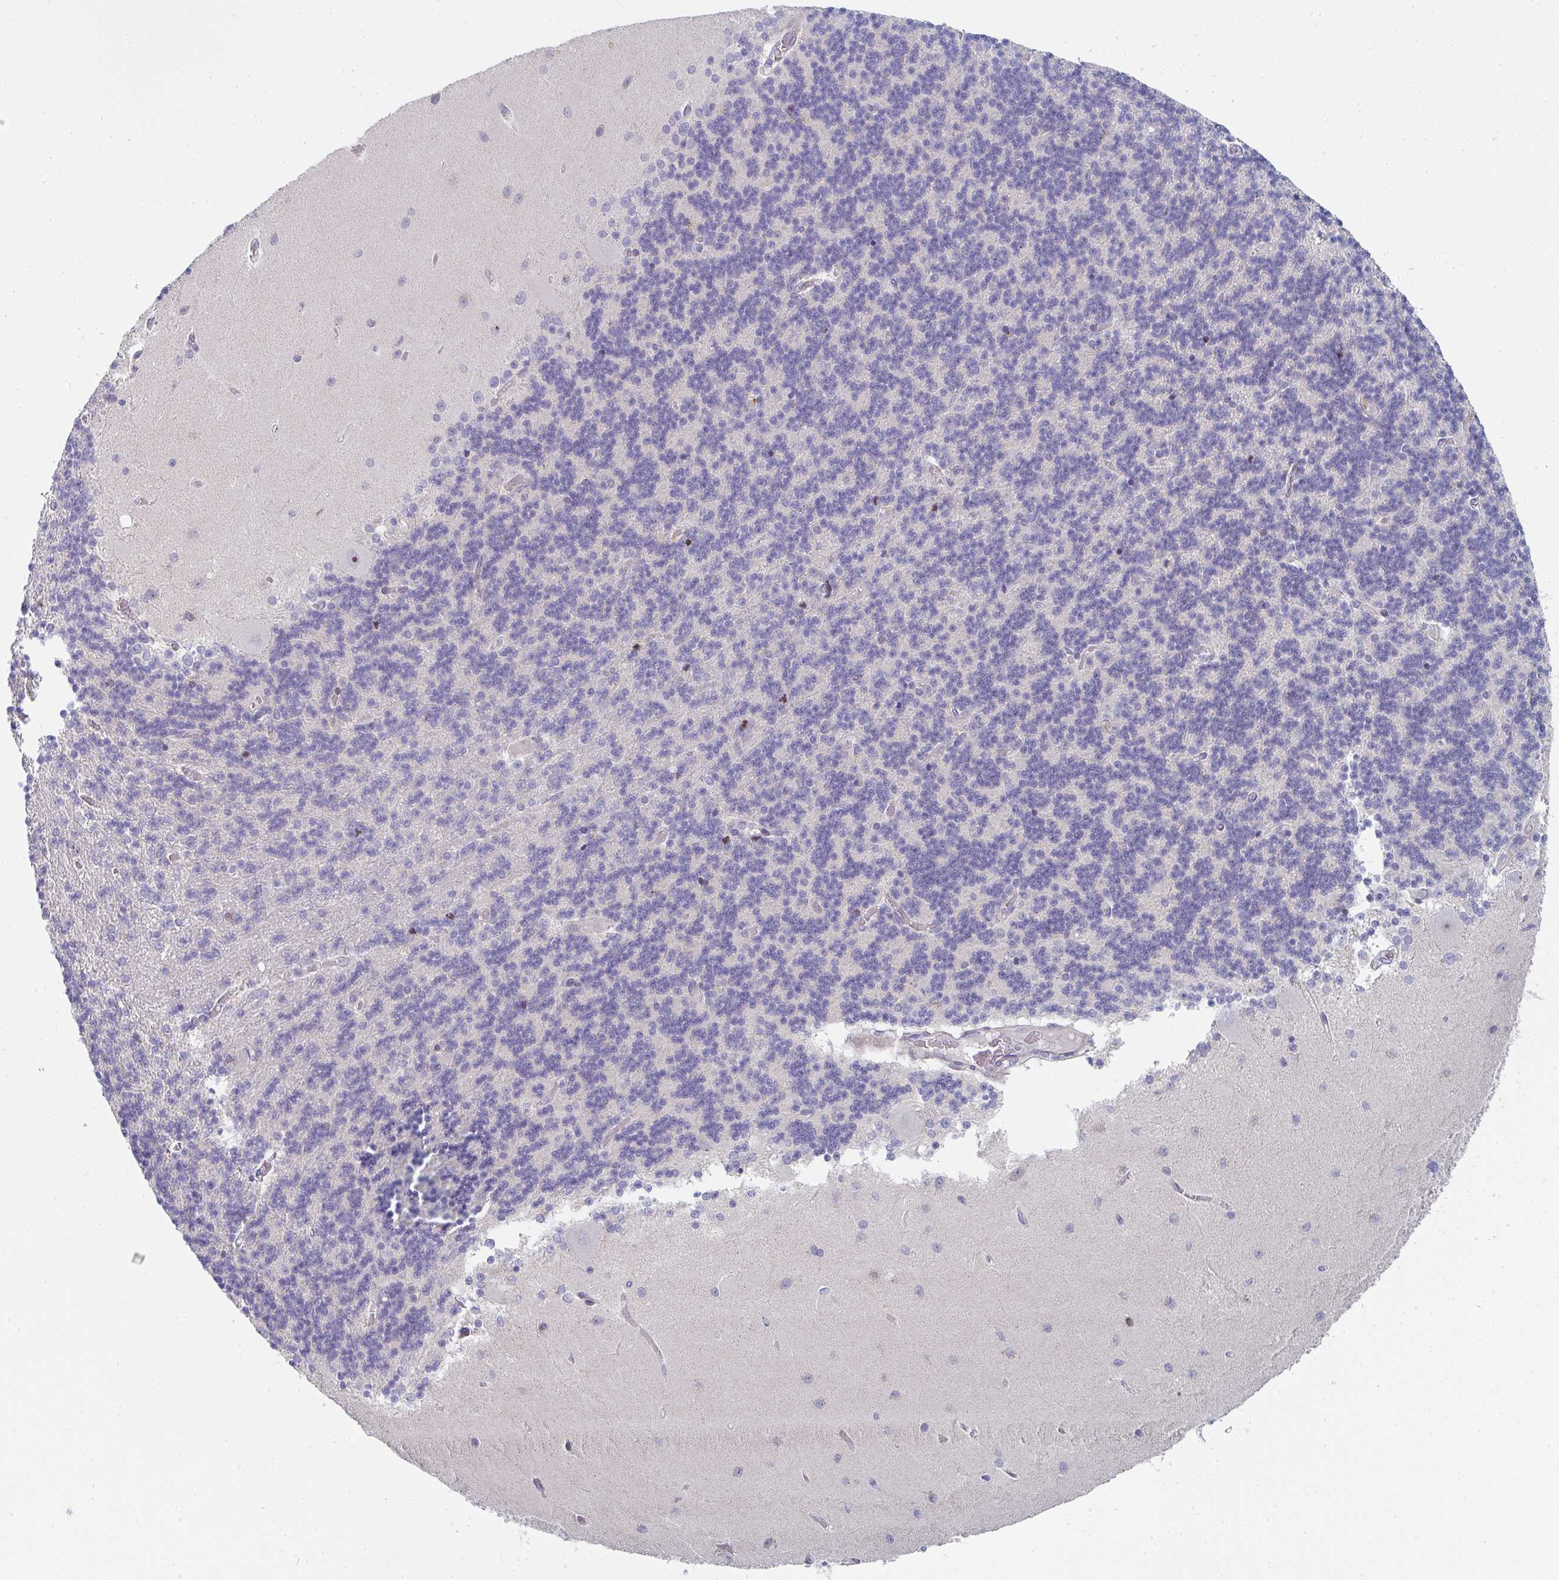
{"staining": {"intensity": "negative", "quantity": "none", "location": "none"}, "tissue": "cerebellum", "cell_type": "Cells in granular layer", "image_type": "normal", "snomed": [{"axis": "morphology", "description": "Normal tissue, NOS"}, {"axis": "topography", "description": "Cerebellum"}], "caption": "Unremarkable cerebellum was stained to show a protein in brown. There is no significant expression in cells in granular layer. (DAB immunohistochemistry (IHC) with hematoxylin counter stain).", "gene": "KLHL33", "patient": {"sex": "female", "age": 54}}